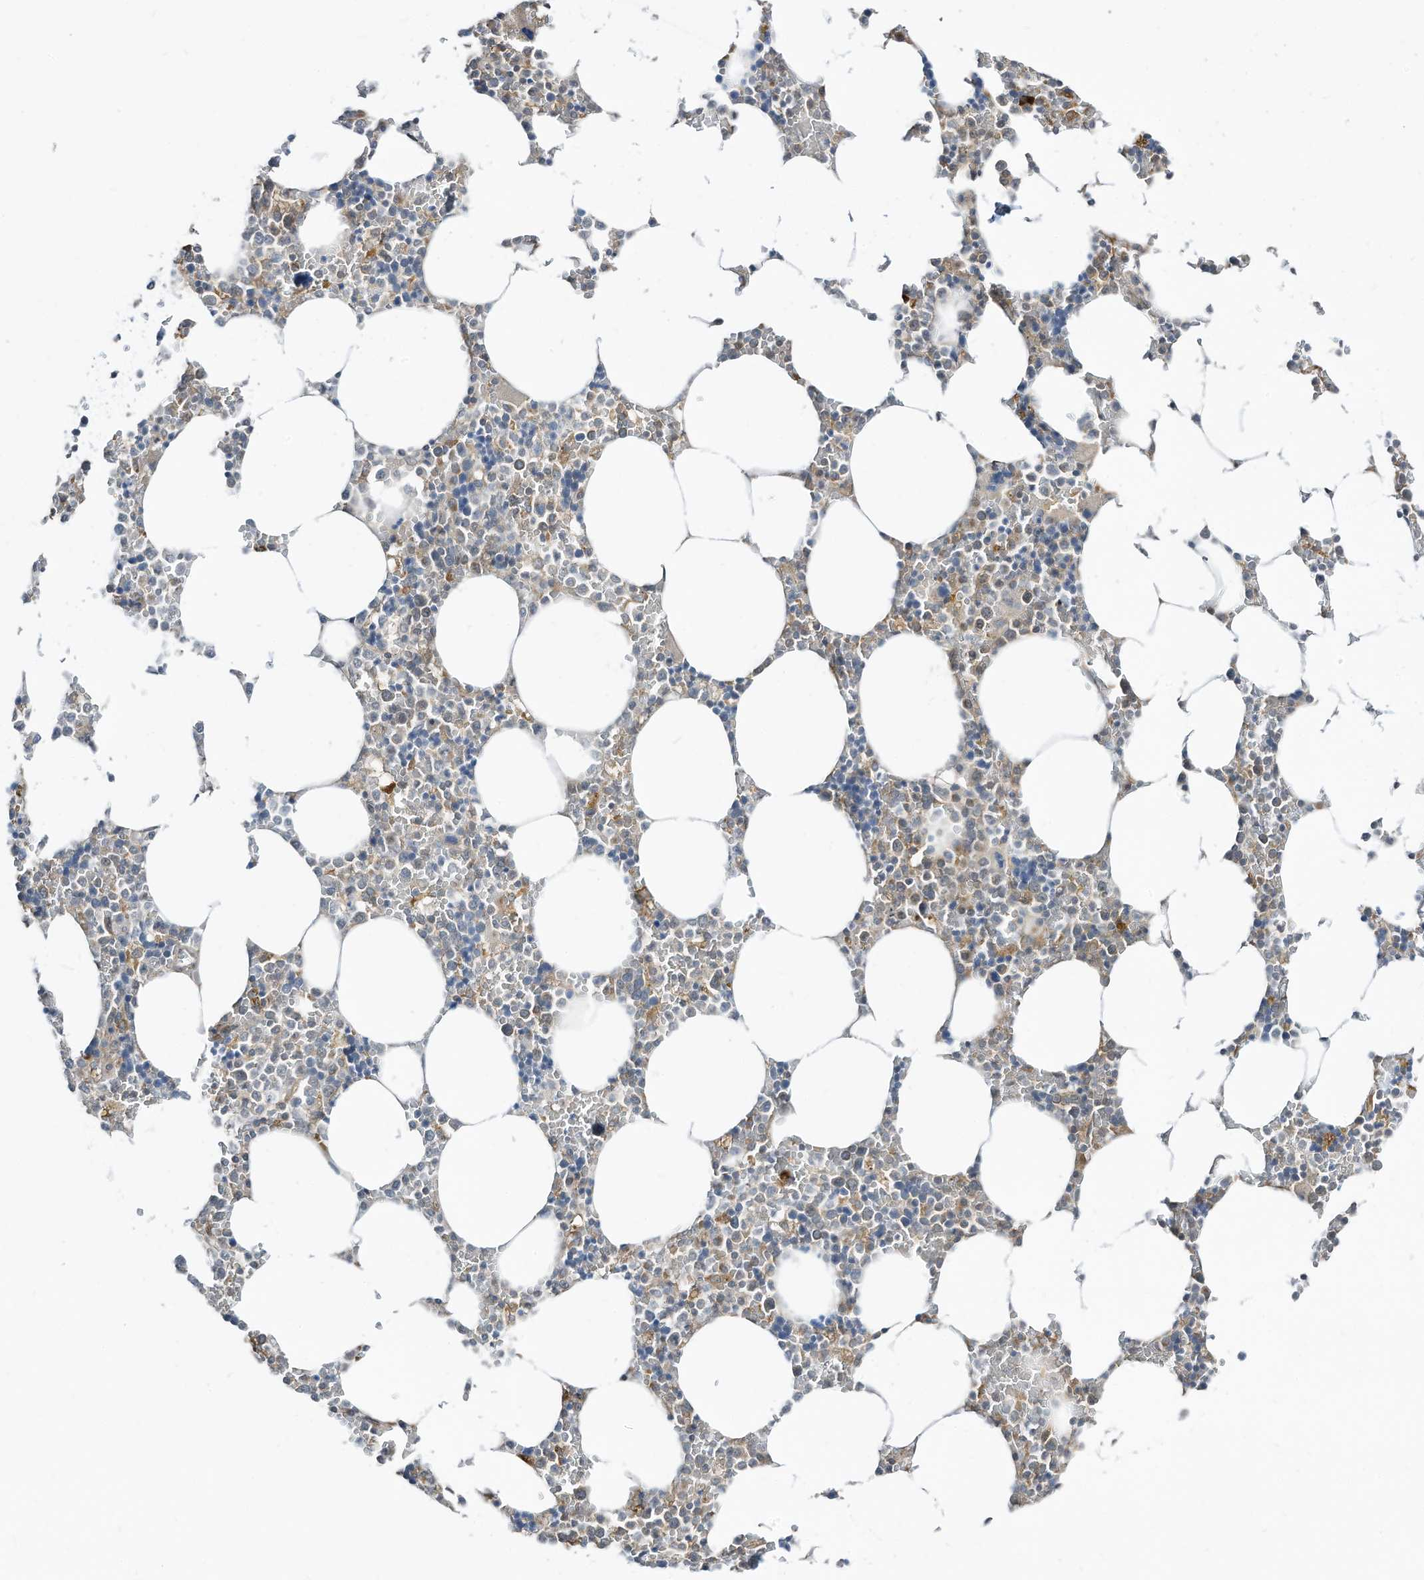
{"staining": {"intensity": "moderate", "quantity": "<25%", "location": "cytoplasmic/membranous"}, "tissue": "bone marrow", "cell_type": "Hematopoietic cells", "image_type": "normal", "snomed": [{"axis": "morphology", "description": "Normal tissue, NOS"}, {"axis": "topography", "description": "Bone marrow"}], "caption": "Protein analysis of normal bone marrow demonstrates moderate cytoplasmic/membranous expression in about <25% of hematopoietic cells.", "gene": "DZIP3", "patient": {"sex": "male", "age": 70}}